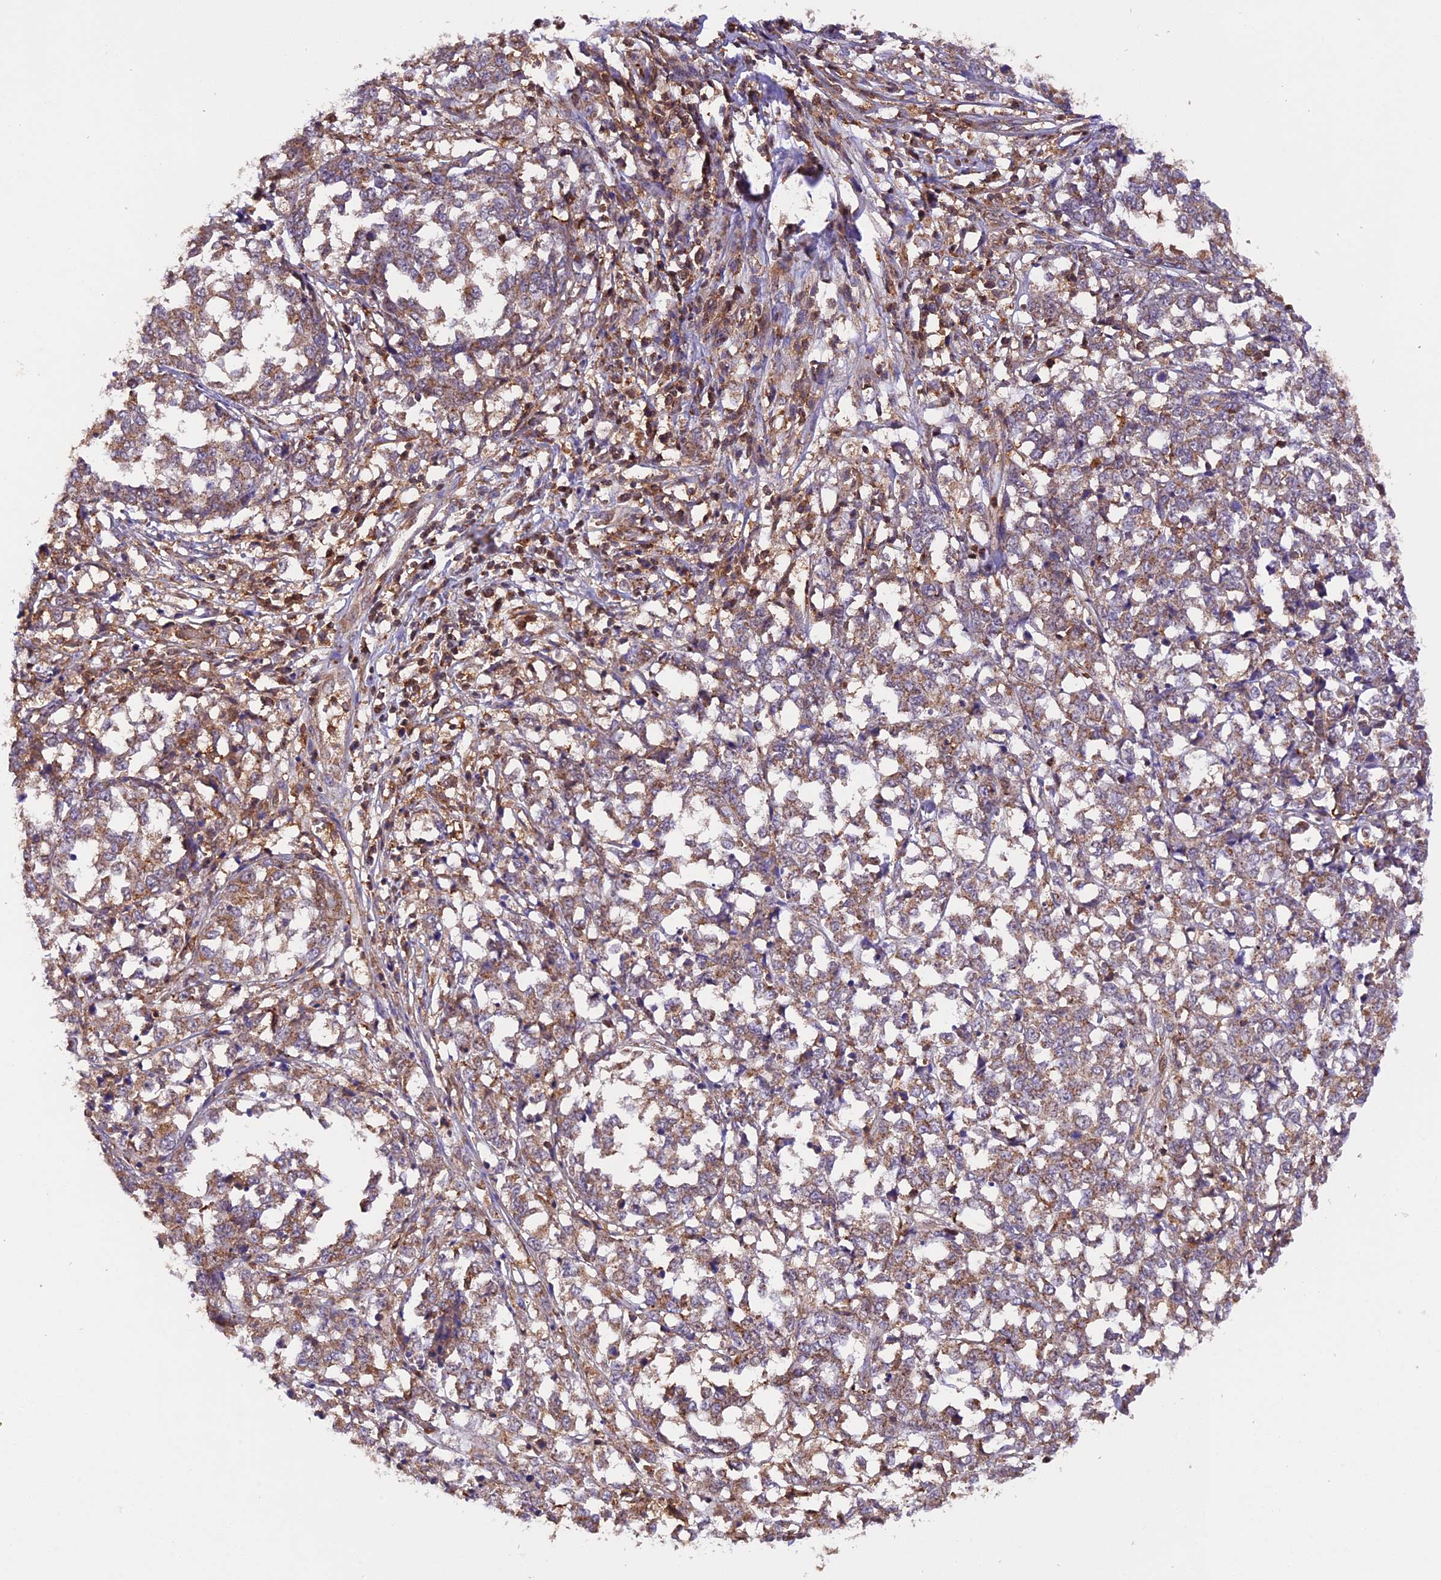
{"staining": {"intensity": "weak", "quantity": ">75%", "location": "cytoplasmic/membranous"}, "tissue": "melanoma", "cell_type": "Tumor cells", "image_type": "cancer", "snomed": [{"axis": "morphology", "description": "Malignant melanoma, NOS"}, {"axis": "topography", "description": "Skin"}], "caption": "Weak cytoplasmic/membranous protein positivity is seen in approximately >75% of tumor cells in melanoma.", "gene": "PEX3", "patient": {"sex": "female", "age": 72}}